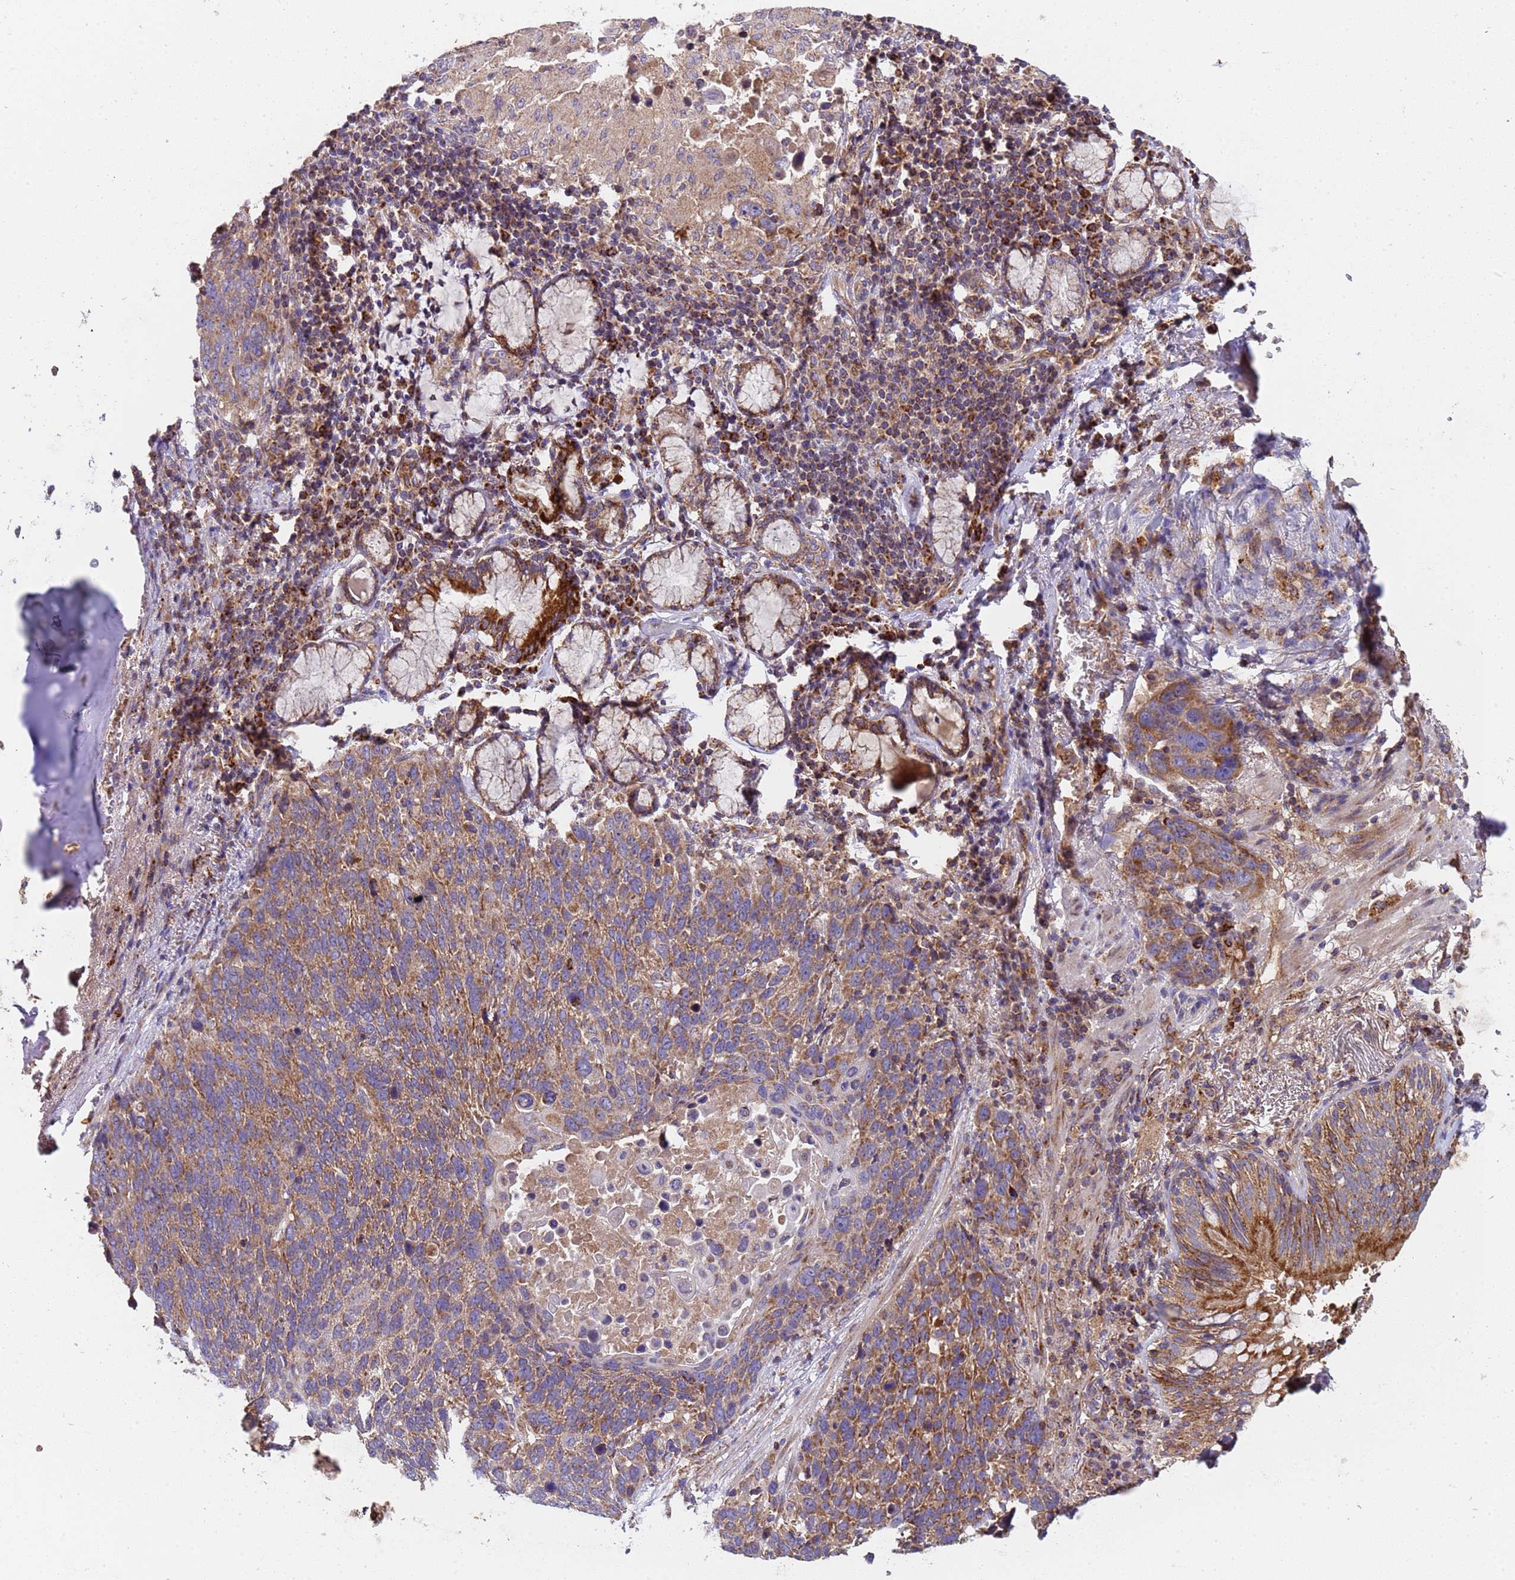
{"staining": {"intensity": "moderate", "quantity": ">75%", "location": "cytoplasmic/membranous"}, "tissue": "lung cancer", "cell_type": "Tumor cells", "image_type": "cancer", "snomed": [{"axis": "morphology", "description": "Squamous cell carcinoma, NOS"}, {"axis": "topography", "description": "Lung"}], "caption": "Lung cancer stained for a protein (brown) shows moderate cytoplasmic/membranous positive positivity in about >75% of tumor cells.", "gene": "TMEM126A", "patient": {"sex": "male", "age": 66}}